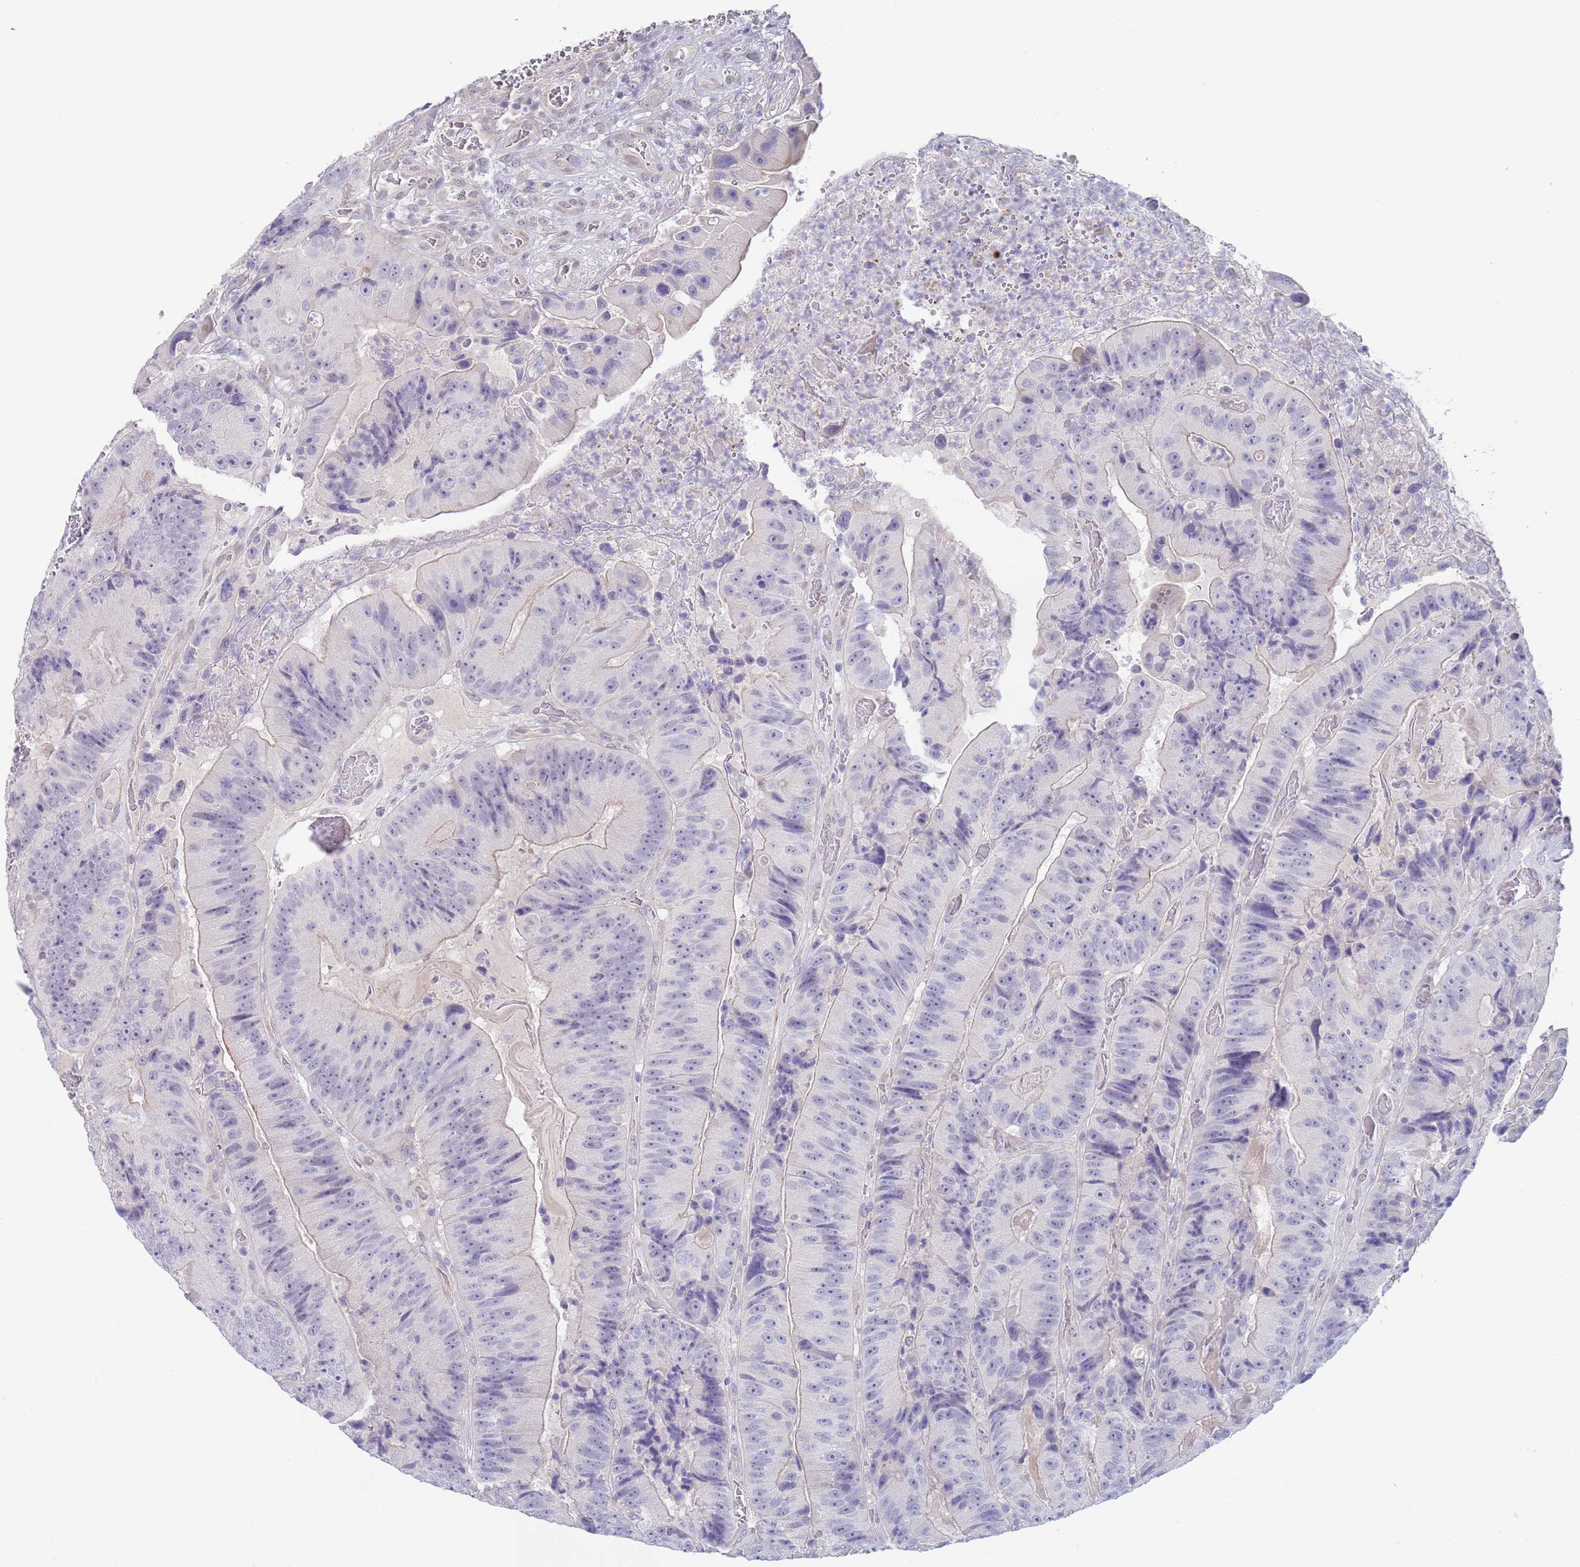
{"staining": {"intensity": "negative", "quantity": "none", "location": "none"}, "tissue": "colorectal cancer", "cell_type": "Tumor cells", "image_type": "cancer", "snomed": [{"axis": "morphology", "description": "Adenocarcinoma, NOS"}, {"axis": "topography", "description": "Colon"}], "caption": "There is no significant positivity in tumor cells of colorectal cancer. (Immunohistochemistry (ihc), brightfield microscopy, high magnification).", "gene": "RNF169", "patient": {"sex": "female", "age": 86}}